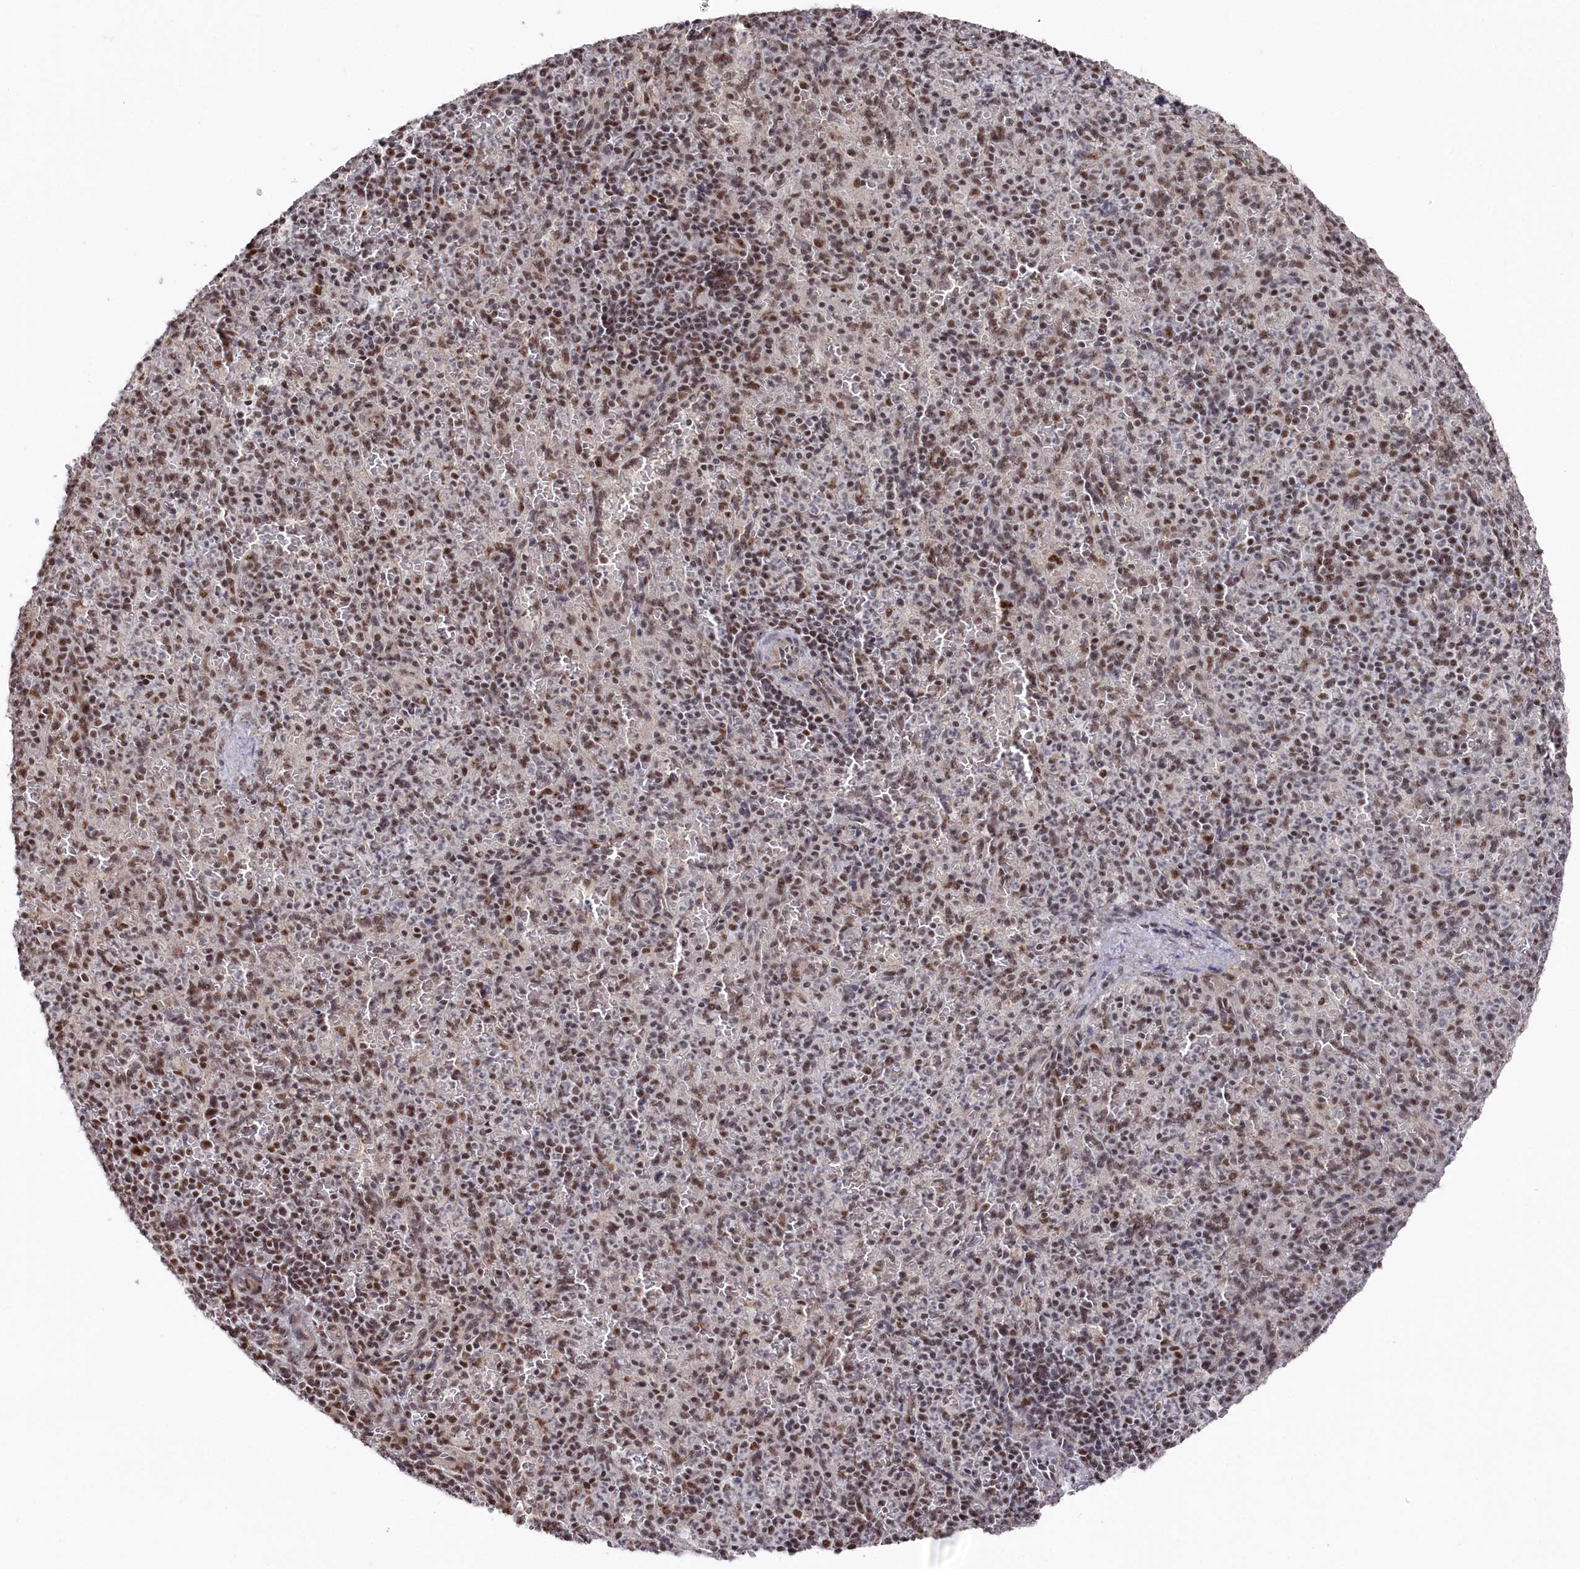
{"staining": {"intensity": "moderate", "quantity": ">75%", "location": "nuclear"}, "tissue": "spleen", "cell_type": "Cells in red pulp", "image_type": "normal", "snomed": [{"axis": "morphology", "description": "Normal tissue, NOS"}, {"axis": "topography", "description": "Spleen"}], "caption": "This photomicrograph reveals IHC staining of normal spleen, with medium moderate nuclear positivity in approximately >75% of cells in red pulp.", "gene": "POLR2H", "patient": {"sex": "female", "age": 74}}